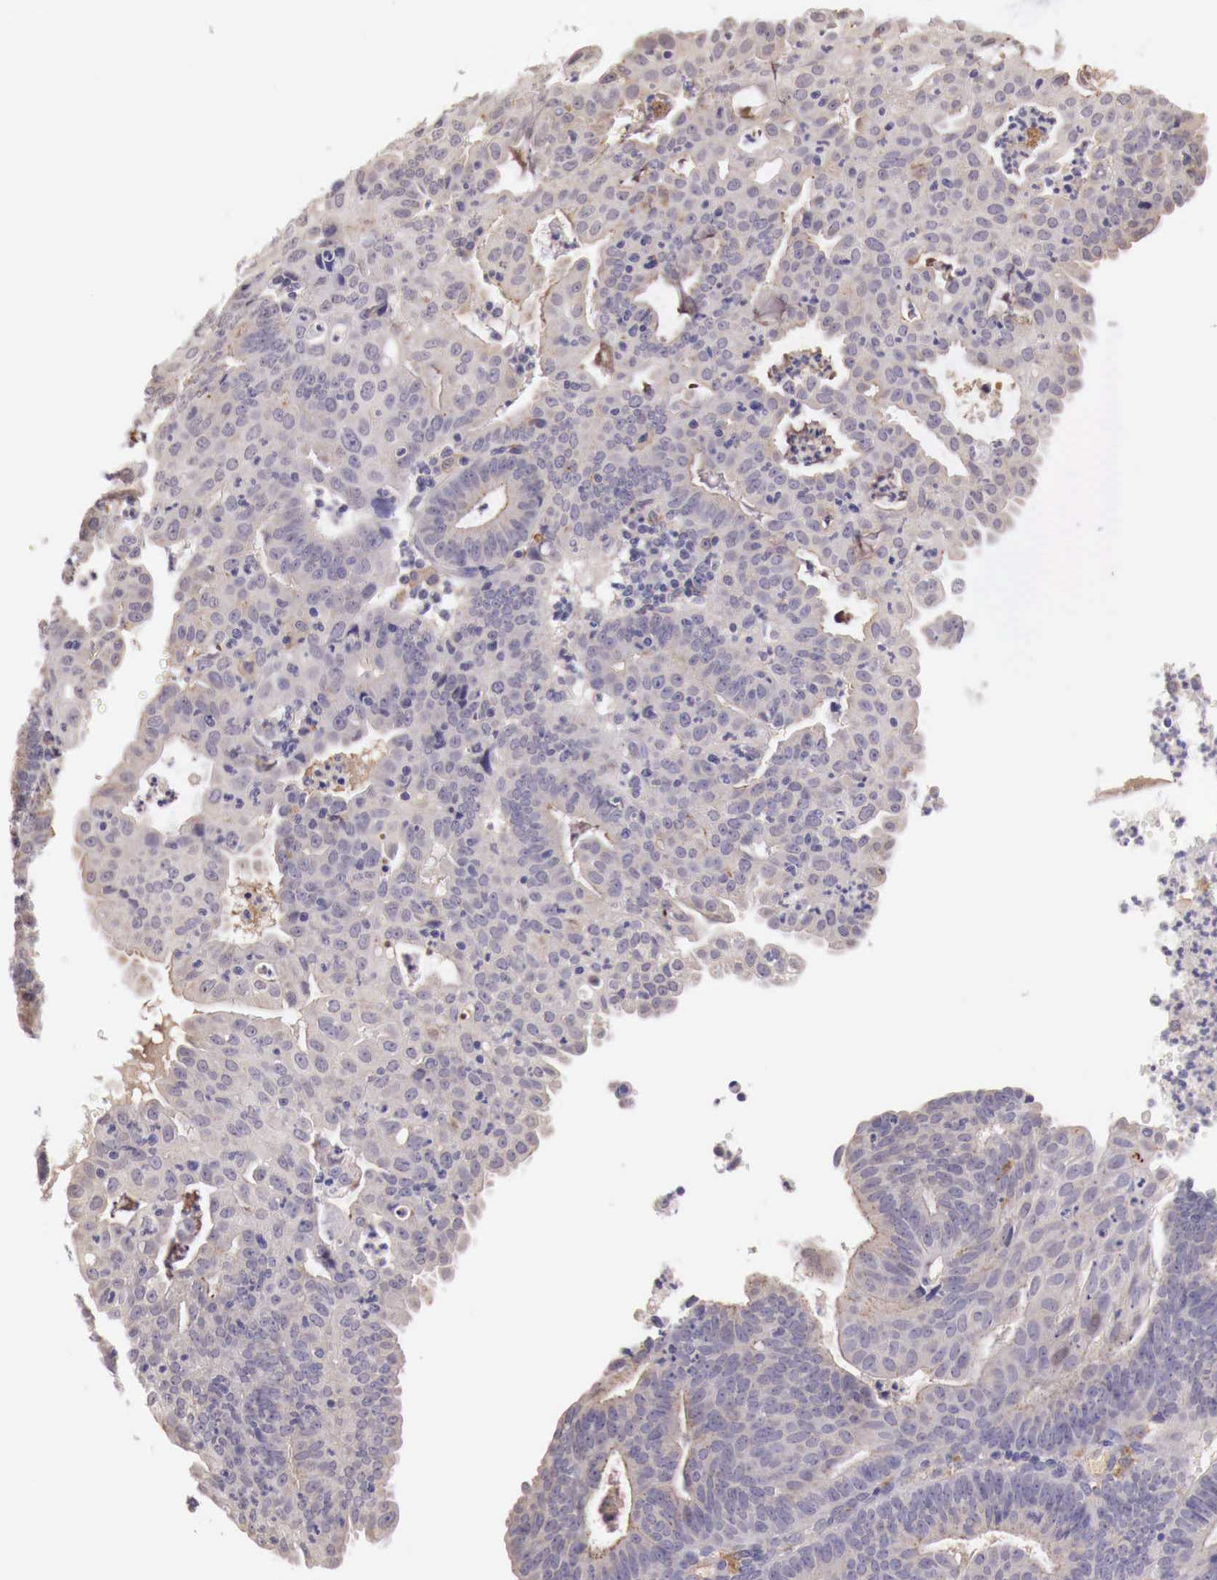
{"staining": {"intensity": "weak", "quantity": "25%-75%", "location": "cytoplasmic/membranous"}, "tissue": "endometrial cancer", "cell_type": "Tumor cells", "image_type": "cancer", "snomed": [{"axis": "morphology", "description": "Adenocarcinoma, NOS"}, {"axis": "topography", "description": "Endometrium"}], "caption": "Human adenocarcinoma (endometrial) stained with a protein marker displays weak staining in tumor cells.", "gene": "CHRDL1", "patient": {"sex": "female", "age": 60}}